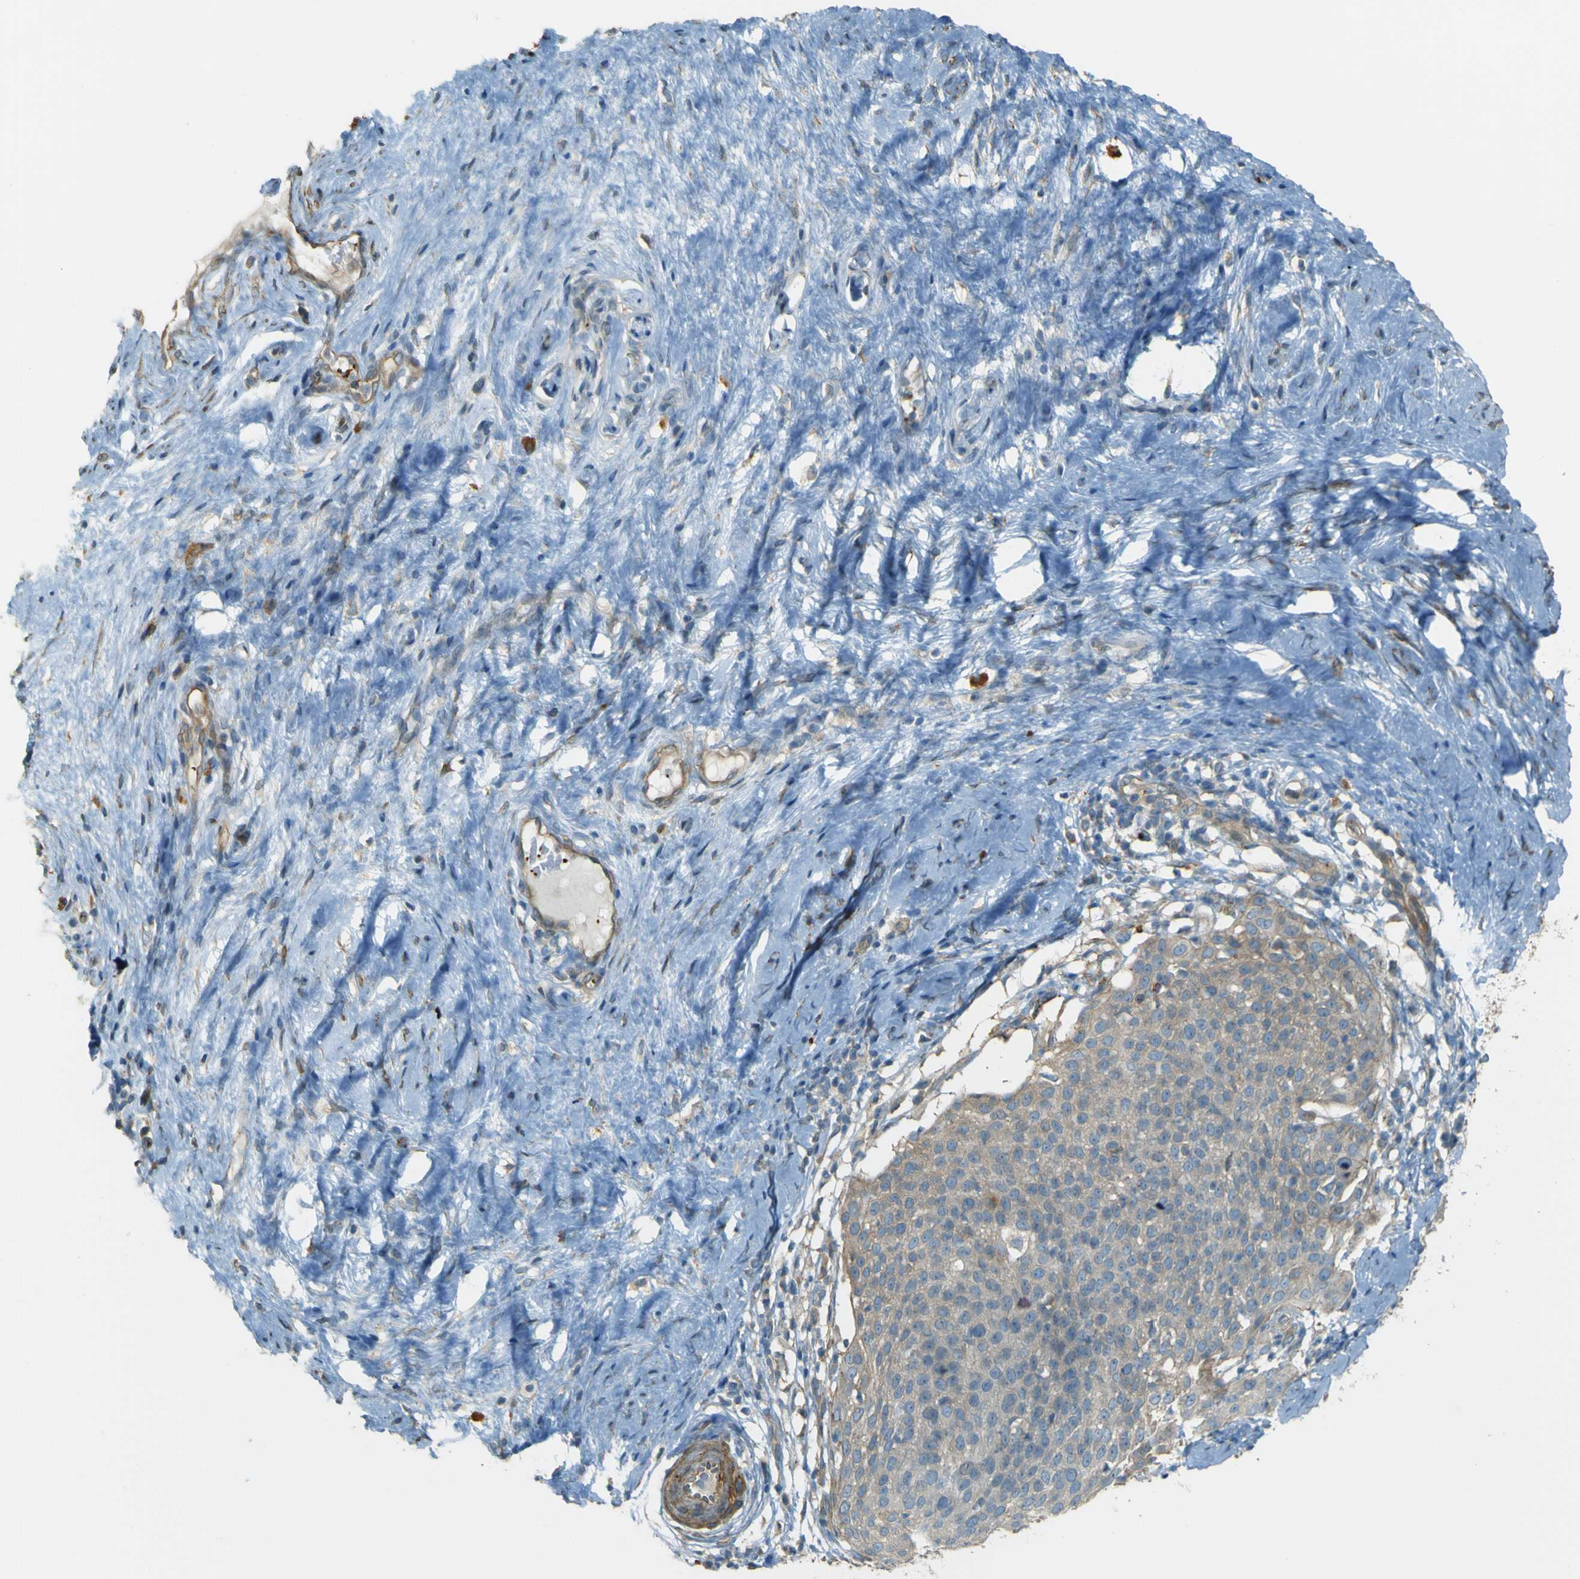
{"staining": {"intensity": "weak", "quantity": "<25%", "location": "cytoplasmic/membranous"}, "tissue": "cervical cancer", "cell_type": "Tumor cells", "image_type": "cancer", "snomed": [{"axis": "morphology", "description": "Squamous cell carcinoma, NOS"}, {"axis": "topography", "description": "Cervix"}], "caption": "The image shows no staining of tumor cells in cervical squamous cell carcinoma.", "gene": "NEXN", "patient": {"sex": "female", "age": 51}}